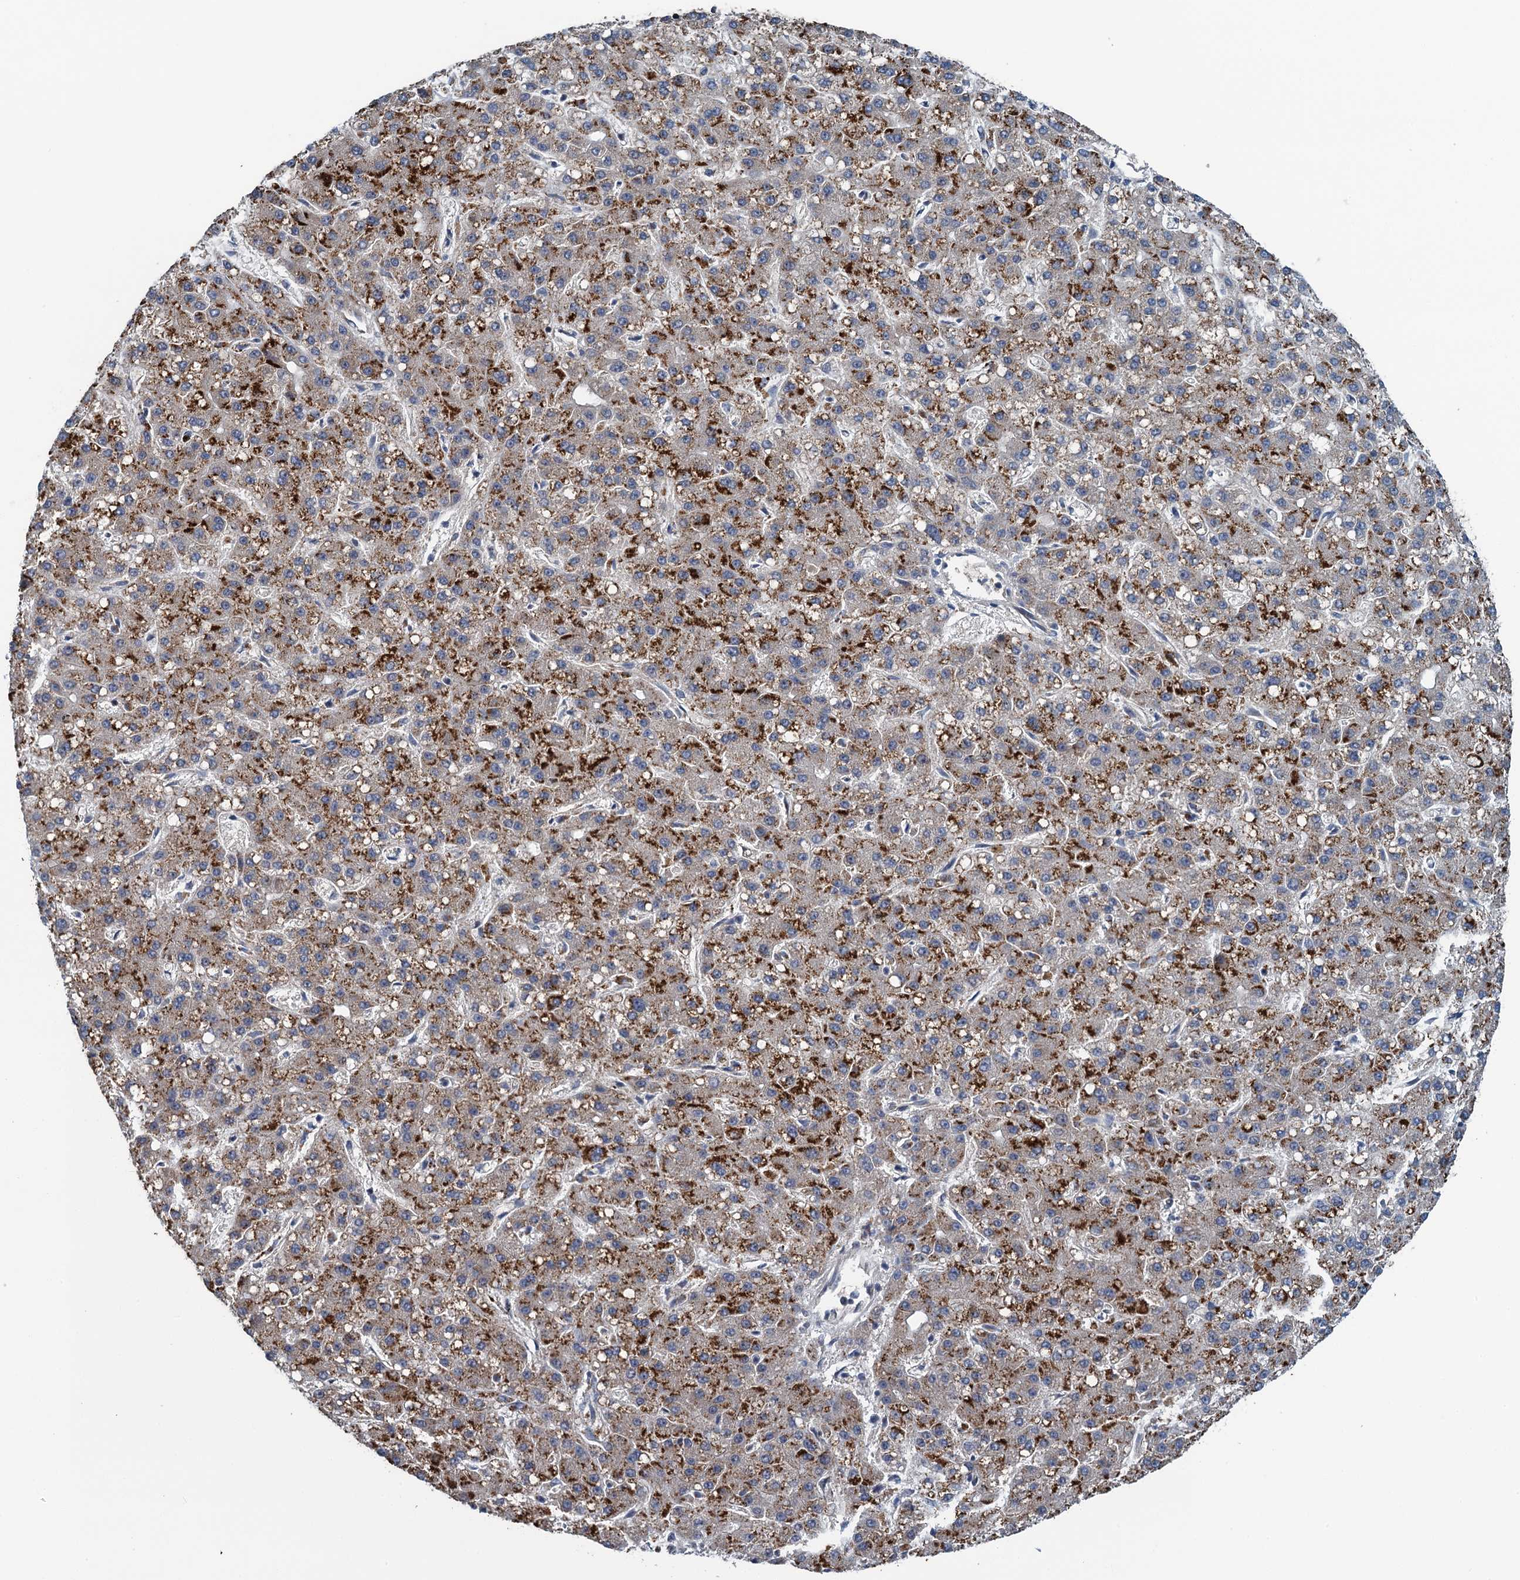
{"staining": {"intensity": "moderate", "quantity": ">75%", "location": "cytoplasmic/membranous"}, "tissue": "liver cancer", "cell_type": "Tumor cells", "image_type": "cancer", "snomed": [{"axis": "morphology", "description": "Carcinoma, Hepatocellular, NOS"}, {"axis": "topography", "description": "Liver"}], "caption": "A medium amount of moderate cytoplasmic/membranous expression is identified in approximately >75% of tumor cells in liver hepatocellular carcinoma tissue. (DAB (3,3'-diaminobenzidine) IHC, brown staining for protein, blue staining for nuclei).", "gene": "KBTBD8", "patient": {"sex": "male", "age": 67}}